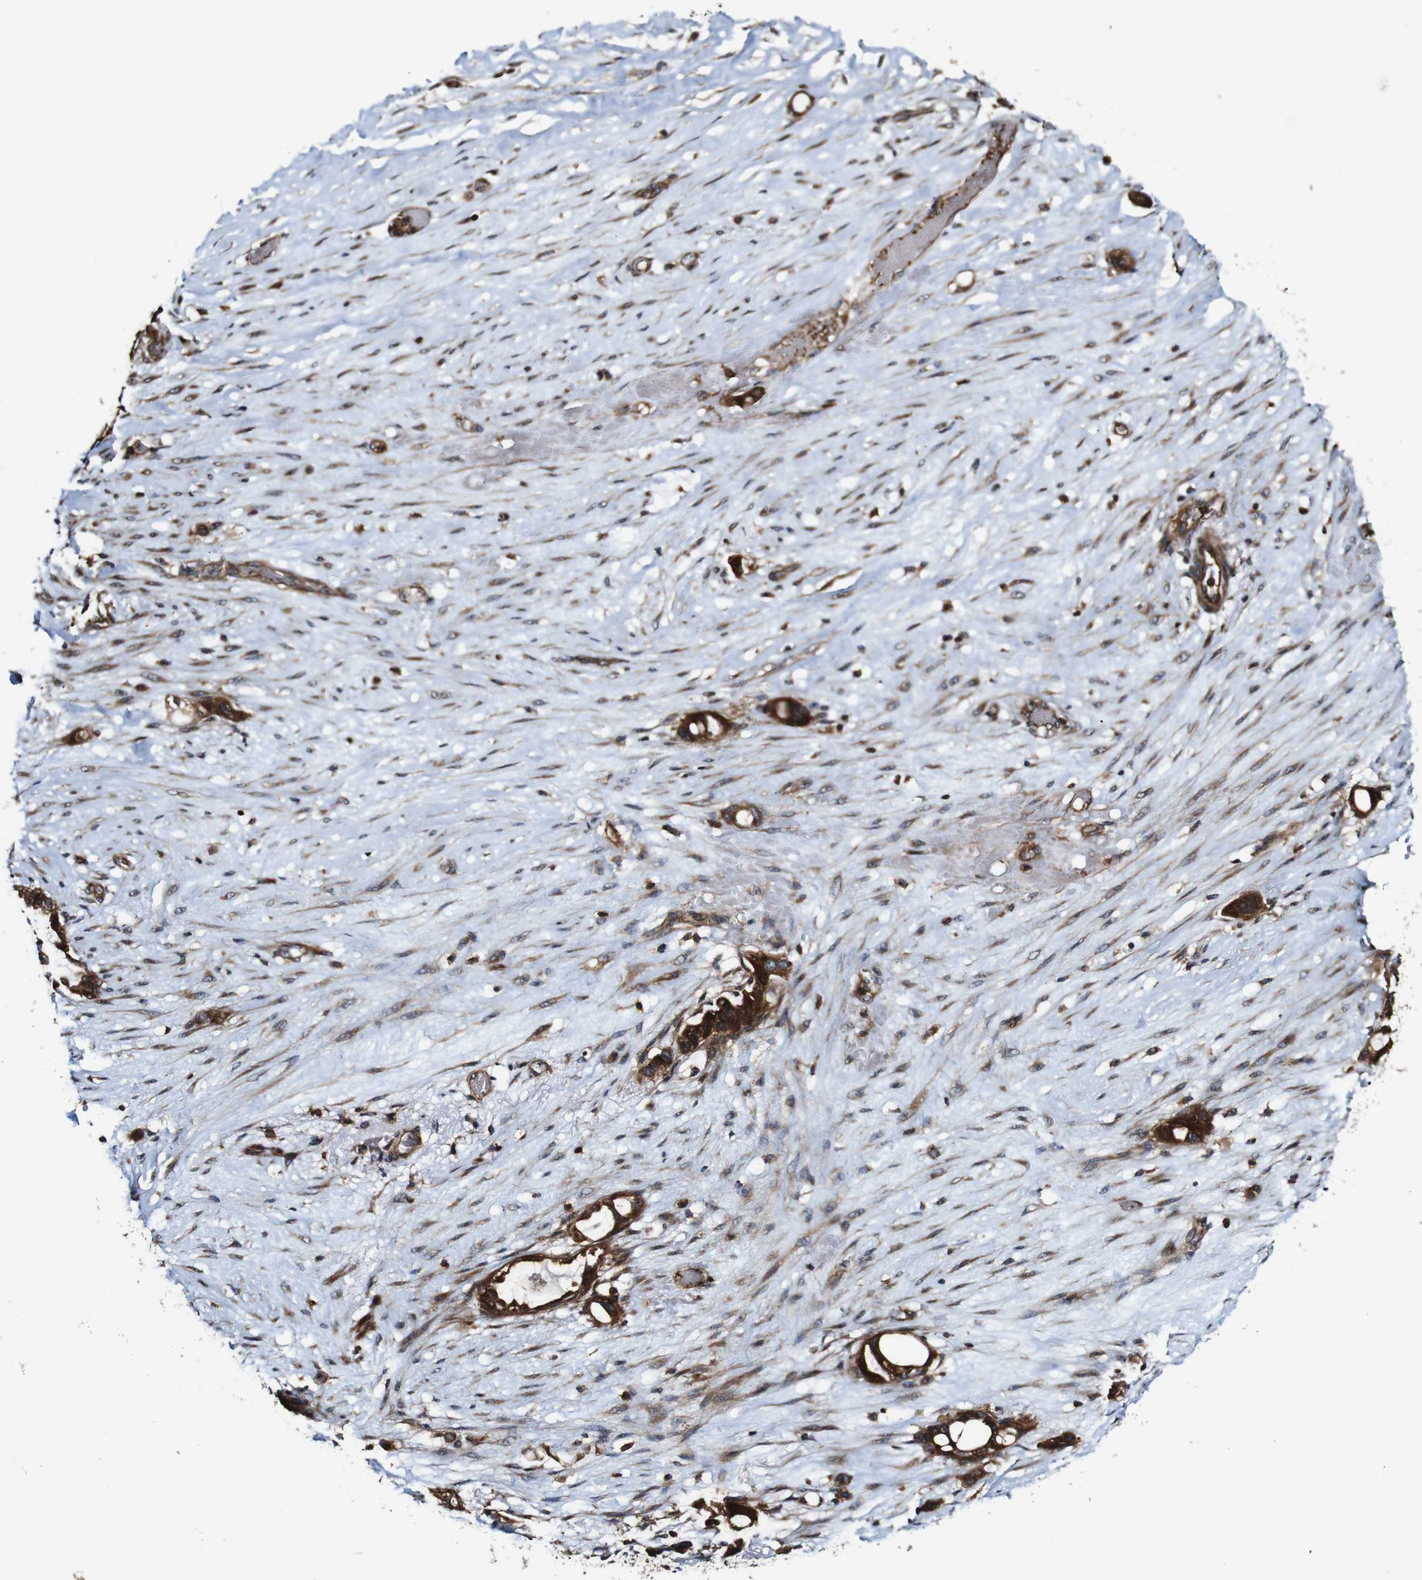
{"staining": {"intensity": "strong", "quantity": ">75%", "location": "cytoplasmic/membranous"}, "tissue": "liver cancer", "cell_type": "Tumor cells", "image_type": "cancer", "snomed": [{"axis": "morphology", "description": "Cholangiocarcinoma"}, {"axis": "topography", "description": "Liver"}], "caption": "A brown stain shows strong cytoplasmic/membranous expression of a protein in human liver cancer tumor cells. The staining was performed using DAB (3,3'-diaminobenzidine), with brown indicating positive protein expression. Nuclei are stained blue with hematoxylin.", "gene": "TNIK", "patient": {"sex": "female", "age": 65}}